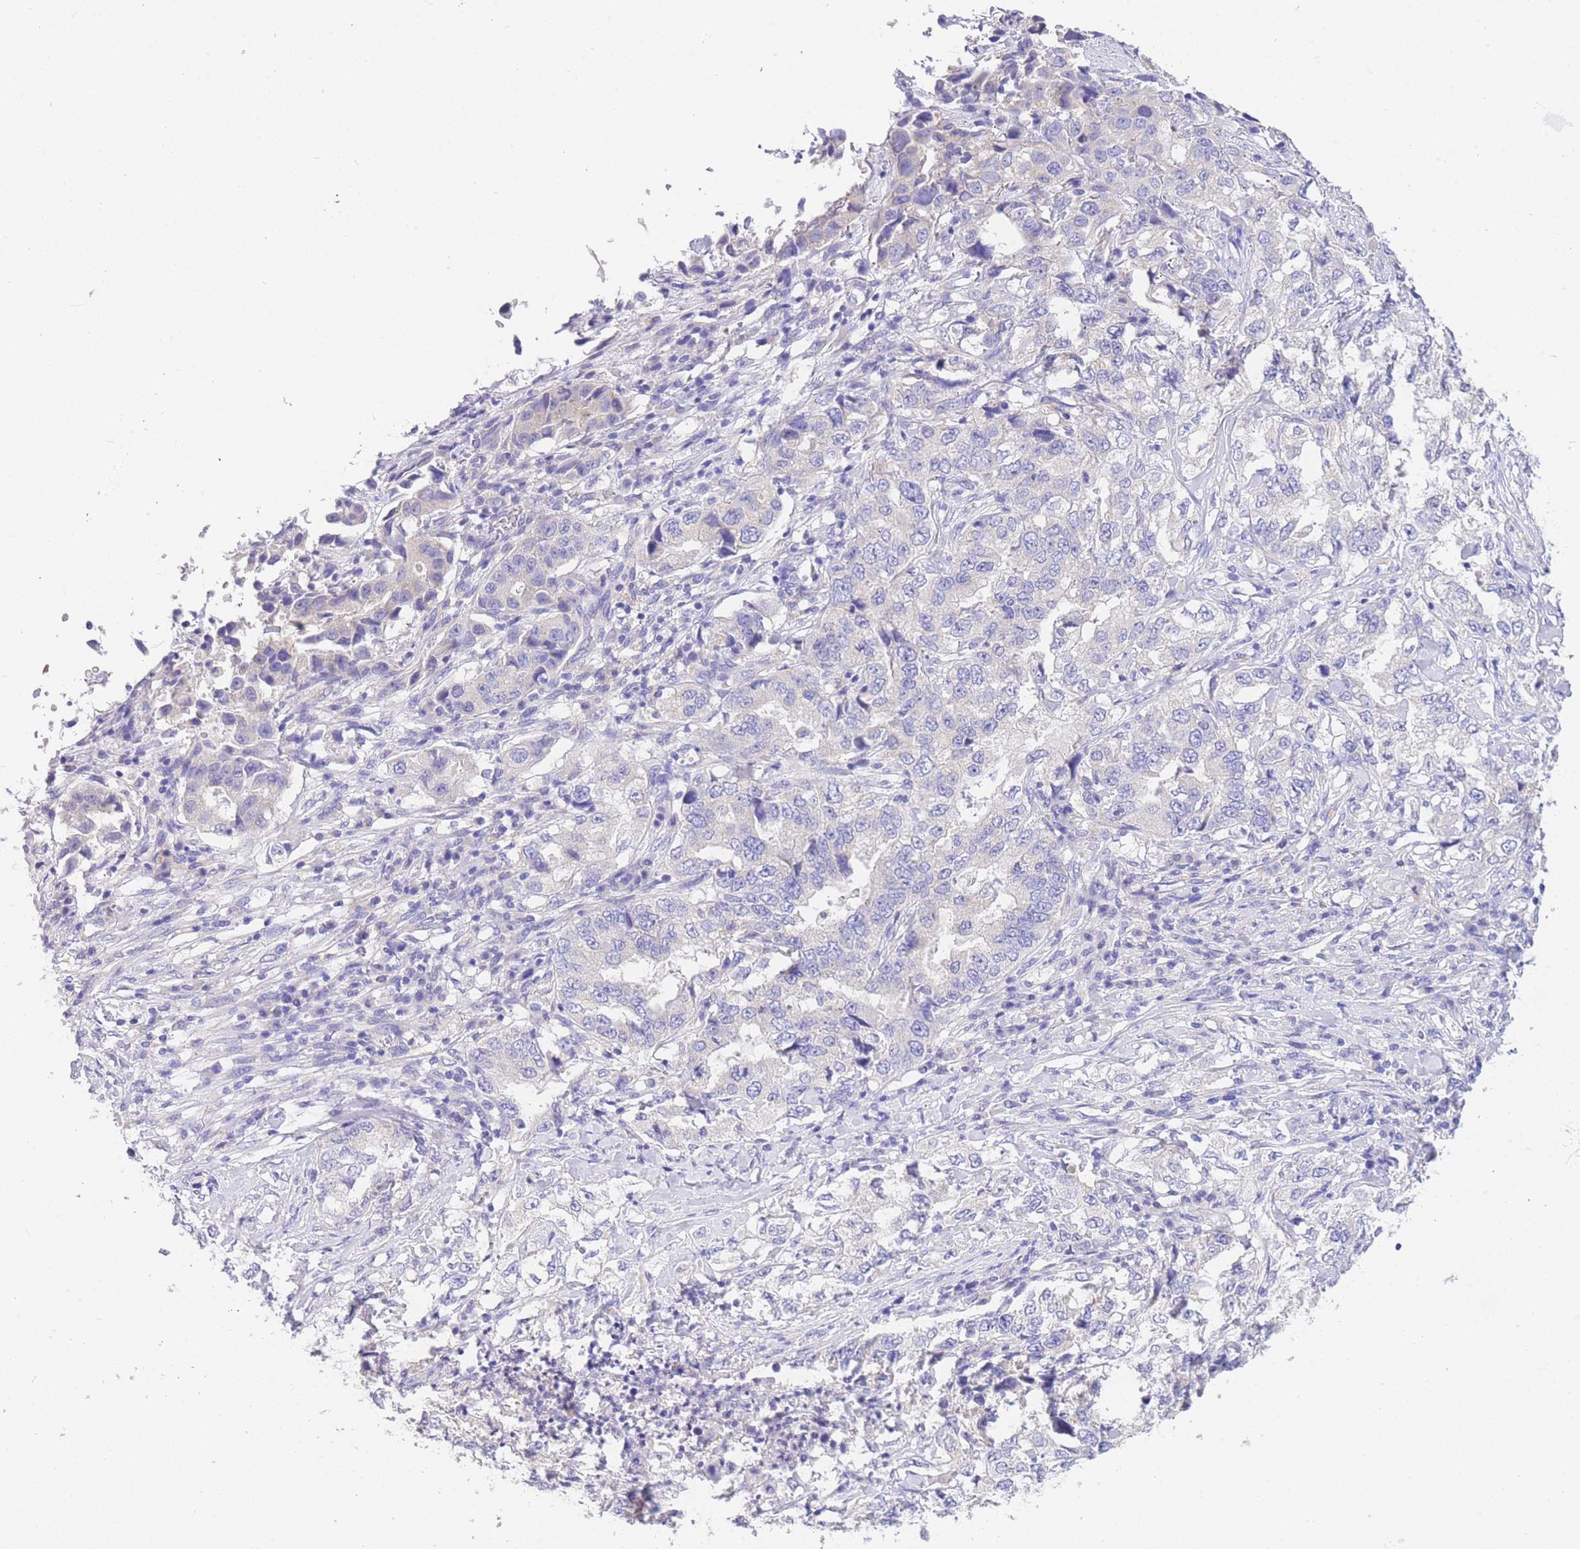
{"staining": {"intensity": "negative", "quantity": "none", "location": "none"}, "tissue": "lung cancer", "cell_type": "Tumor cells", "image_type": "cancer", "snomed": [{"axis": "morphology", "description": "Adenocarcinoma, NOS"}, {"axis": "topography", "description": "Lung"}], "caption": "DAB (3,3'-diaminobenzidine) immunohistochemical staining of human lung adenocarcinoma exhibits no significant positivity in tumor cells.", "gene": "EPN2", "patient": {"sex": "female", "age": 51}}